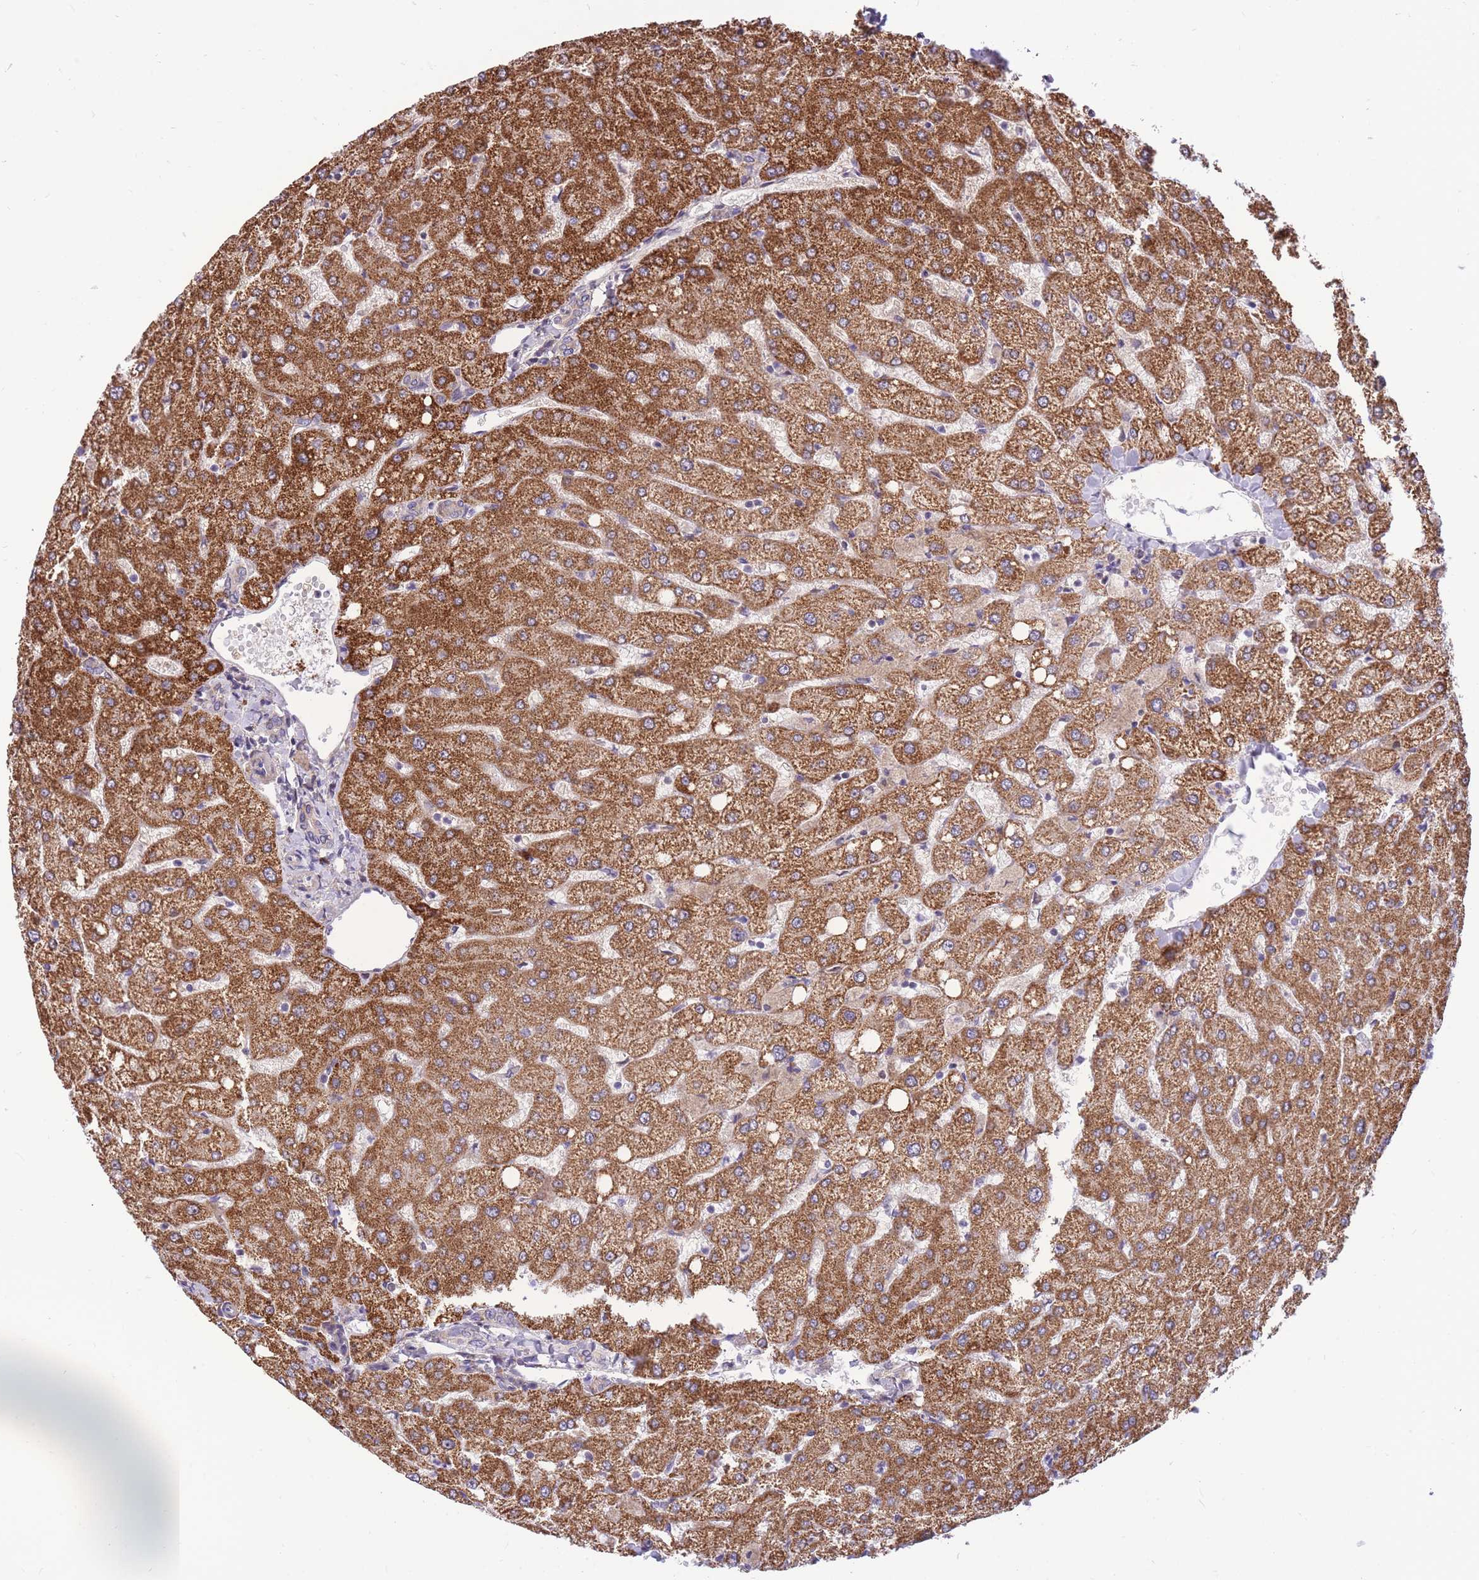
{"staining": {"intensity": "negative", "quantity": "none", "location": "none"}, "tissue": "liver", "cell_type": "Cholangiocytes", "image_type": "normal", "snomed": [{"axis": "morphology", "description": "Normal tissue, NOS"}, {"axis": "topography", "description": "Liver"}], "caption": "DAB immunohistochemical staining of benign liver exhibits no significant staining in cholangiocytes.", "gene": "TOPAZ1", "patient": {"sex": "female", "age": 54}}